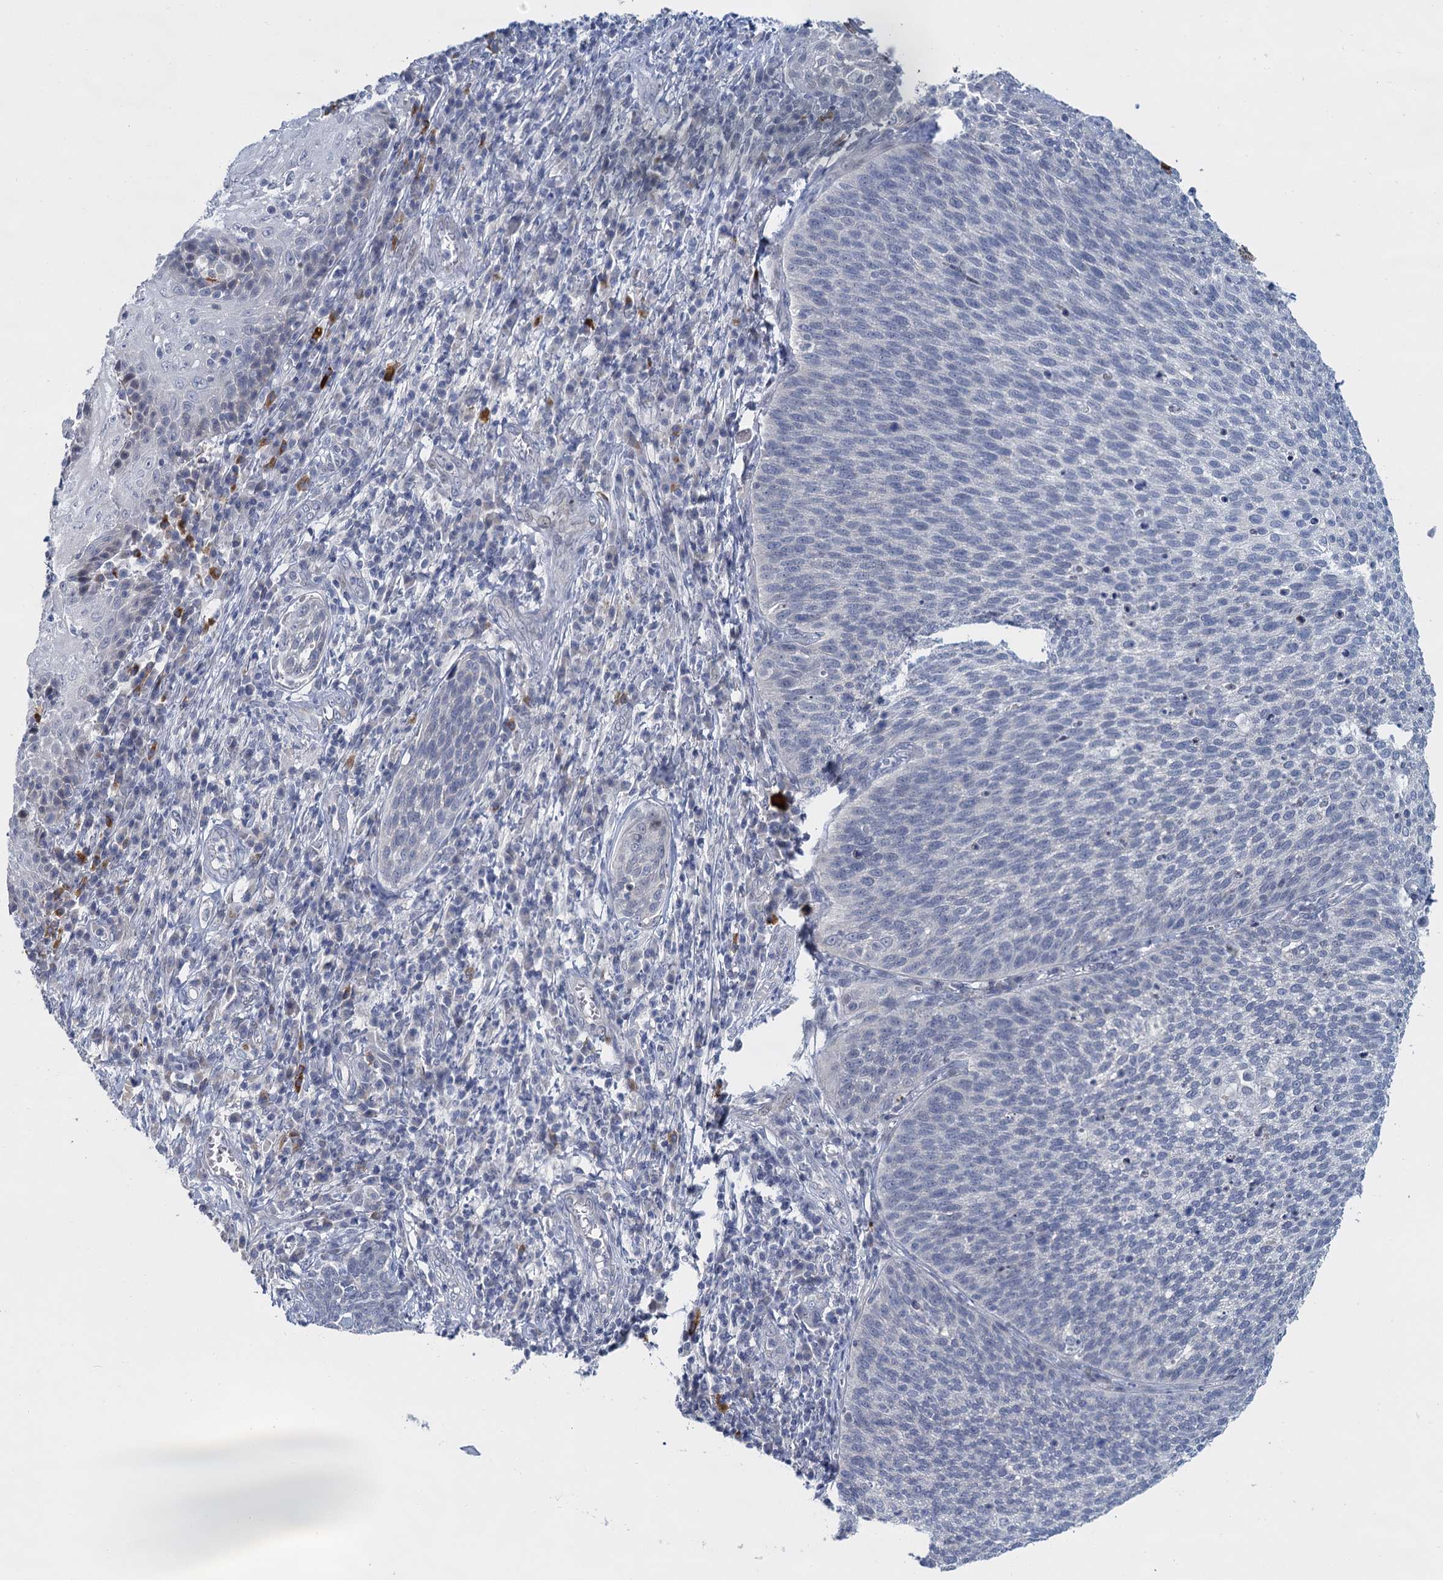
{"staining": {"intensity": "negative", "quantity": "none", "location": "none"}, "tissue": "cervical cancer", "cell_type": "Tumor cells", "image_type": "cancer", "snomed": [{"axis": "morphology", "description": "Squamous cell carcinoma, NOS"}, {"axis": "topography", "description": "Cervix"}], "caption": "Protein analysis of cervical cancer demonstrates no significant positivity in tumor cells.", "gene": "ACRBP", "patient": {"sex": "female", "age": 34}}